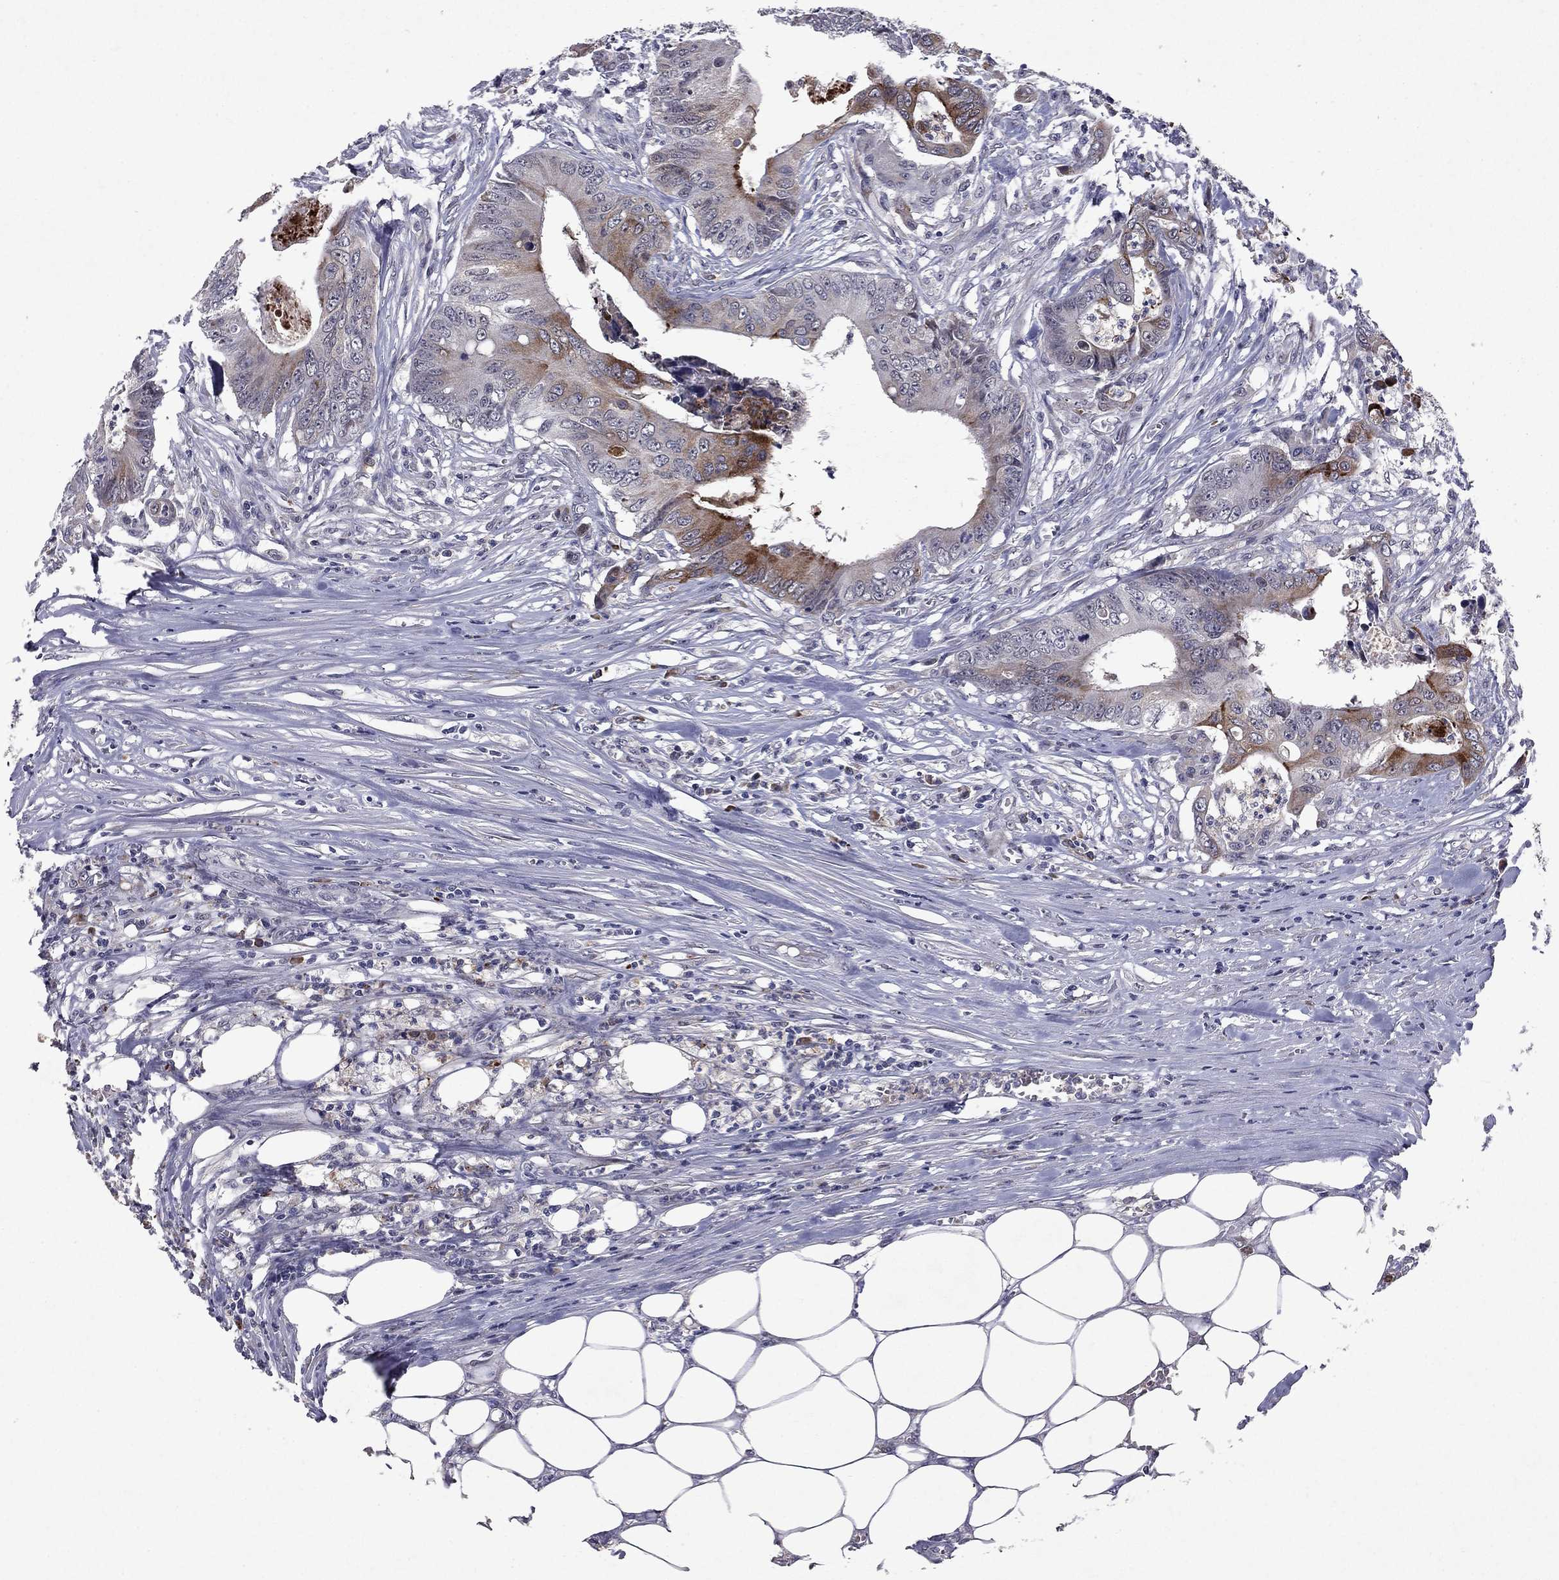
{"staining": {"intensity": "moderate", "quantity": "<25%", "location": "cytoplasmic/membranous"}, "tissue": "colorectal cancer", "cell_type": "Tumor cells", "image_type": "cancer", "snomed": [{"axis": "morphology", "description": "Adenocarcinoma, NOS"}, {"axis": "topography", "description": "Colon"}], "caption": "High-magnification brightfield microscopy of adenocarcinoma (colorectal) stained with DAB (3,3'-diaminobenzidine) (brown) and counterstained with hematoxylin (blue). tumor cells exhibit moderate cytoplasmic/membranous expression is seen in approximately<25% of cells. (brown staining indicates protein expression, while blue staining denotes nuclei).", "gene": "ECM1", "patient": {"sex": "male", "age": 84}}